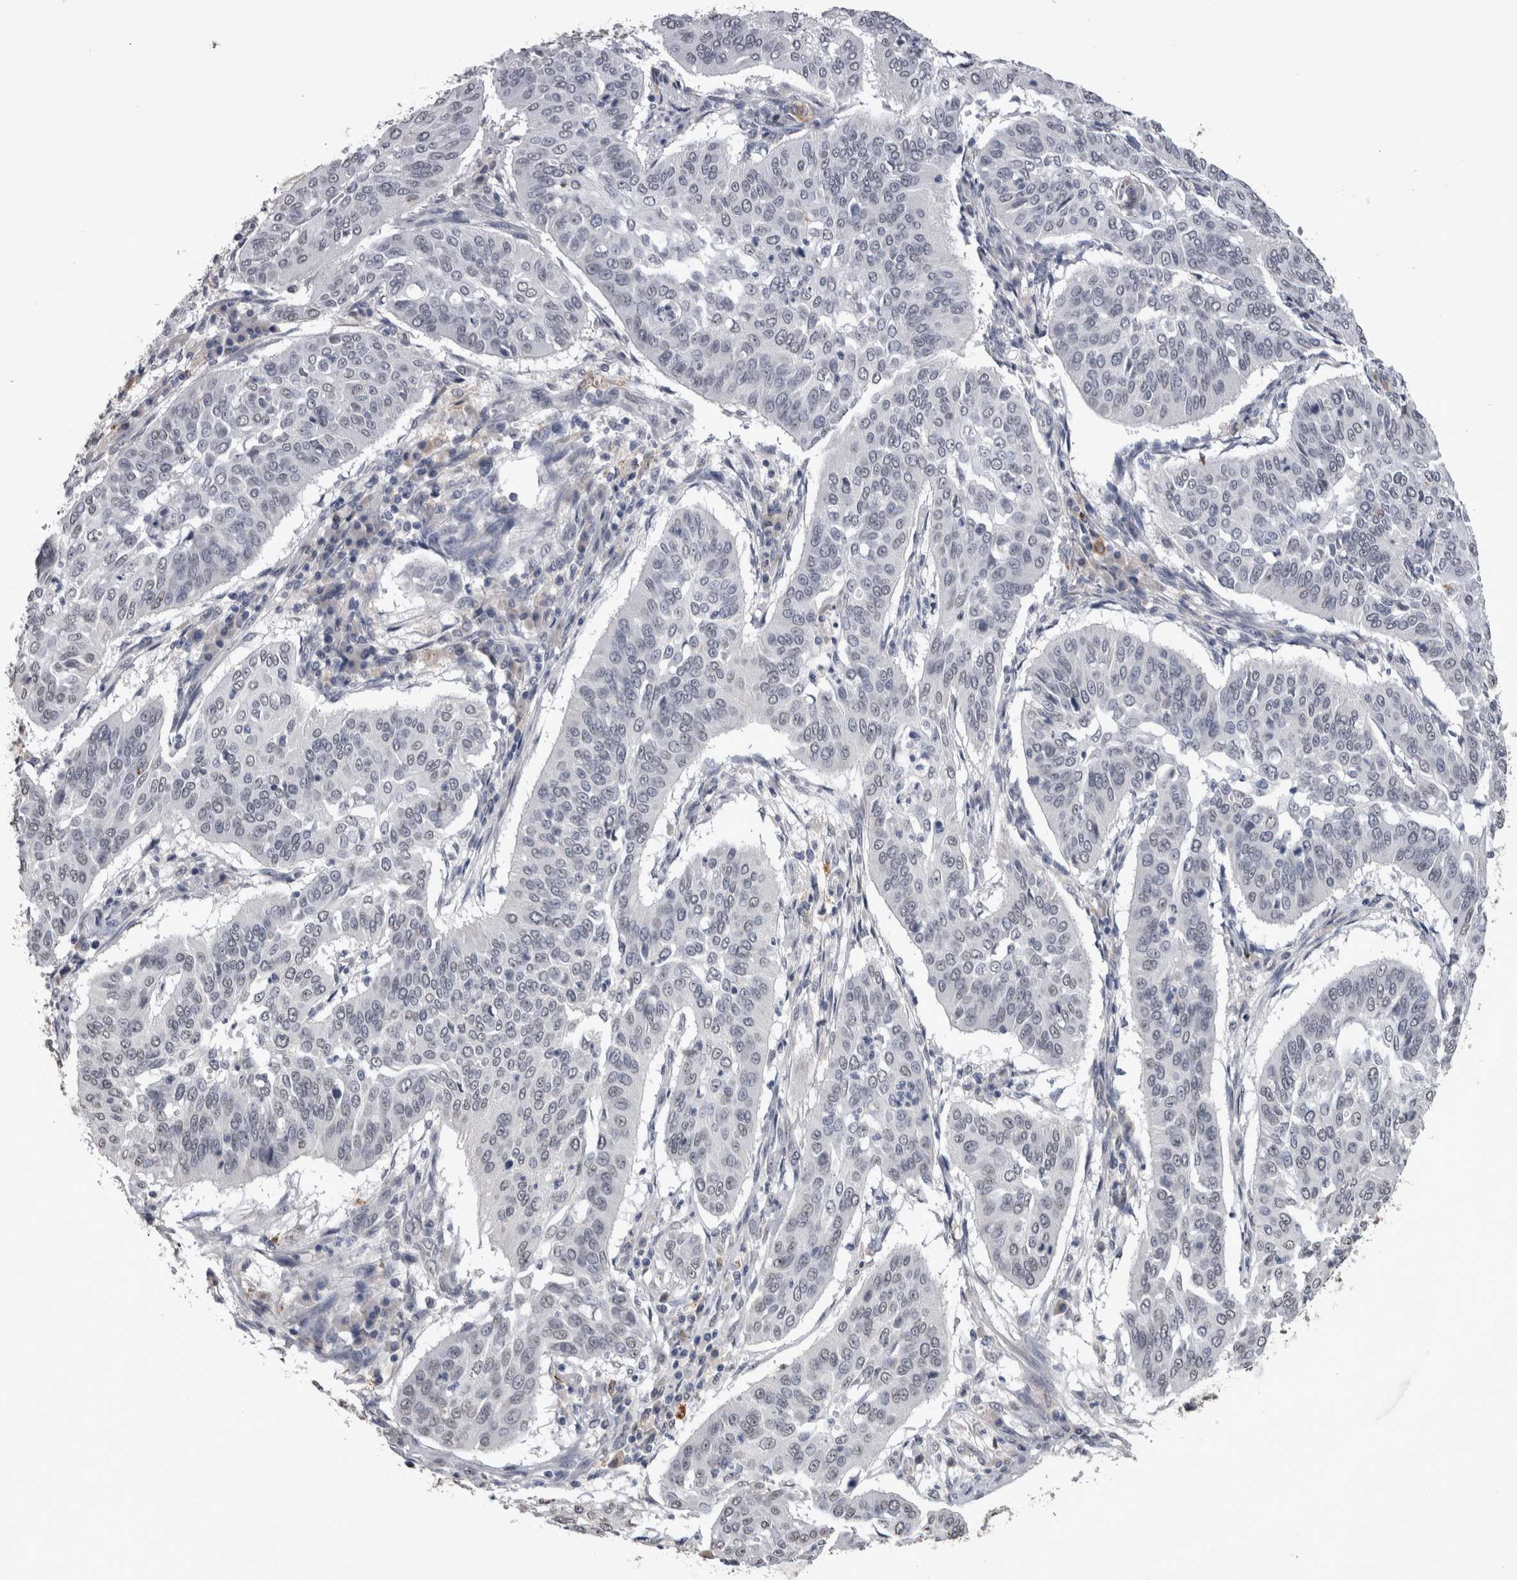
{"staining": {"intensity": "negative", "quantity": "none", "location": "none"}, "tissue": "cervical cancer", "cell_type": "Tumor cells", "image_type": "cancer", "snomed": [{"axis": "morphology", "description": "Normal tissue, NOS"}, {"axis": "morphology", "description": "Squamous cell carcinoma, NOS"}, {"axis": "topography", "description": "Cervix"}], "caption": "Cervical cancer (squamous cell carcinoma) stained for a protein using immunohistochemistry (IHC) demonstrates no positivity tumor cells.", "gene": "PAX5", "patient": {"sex": "female", "age": 39}}